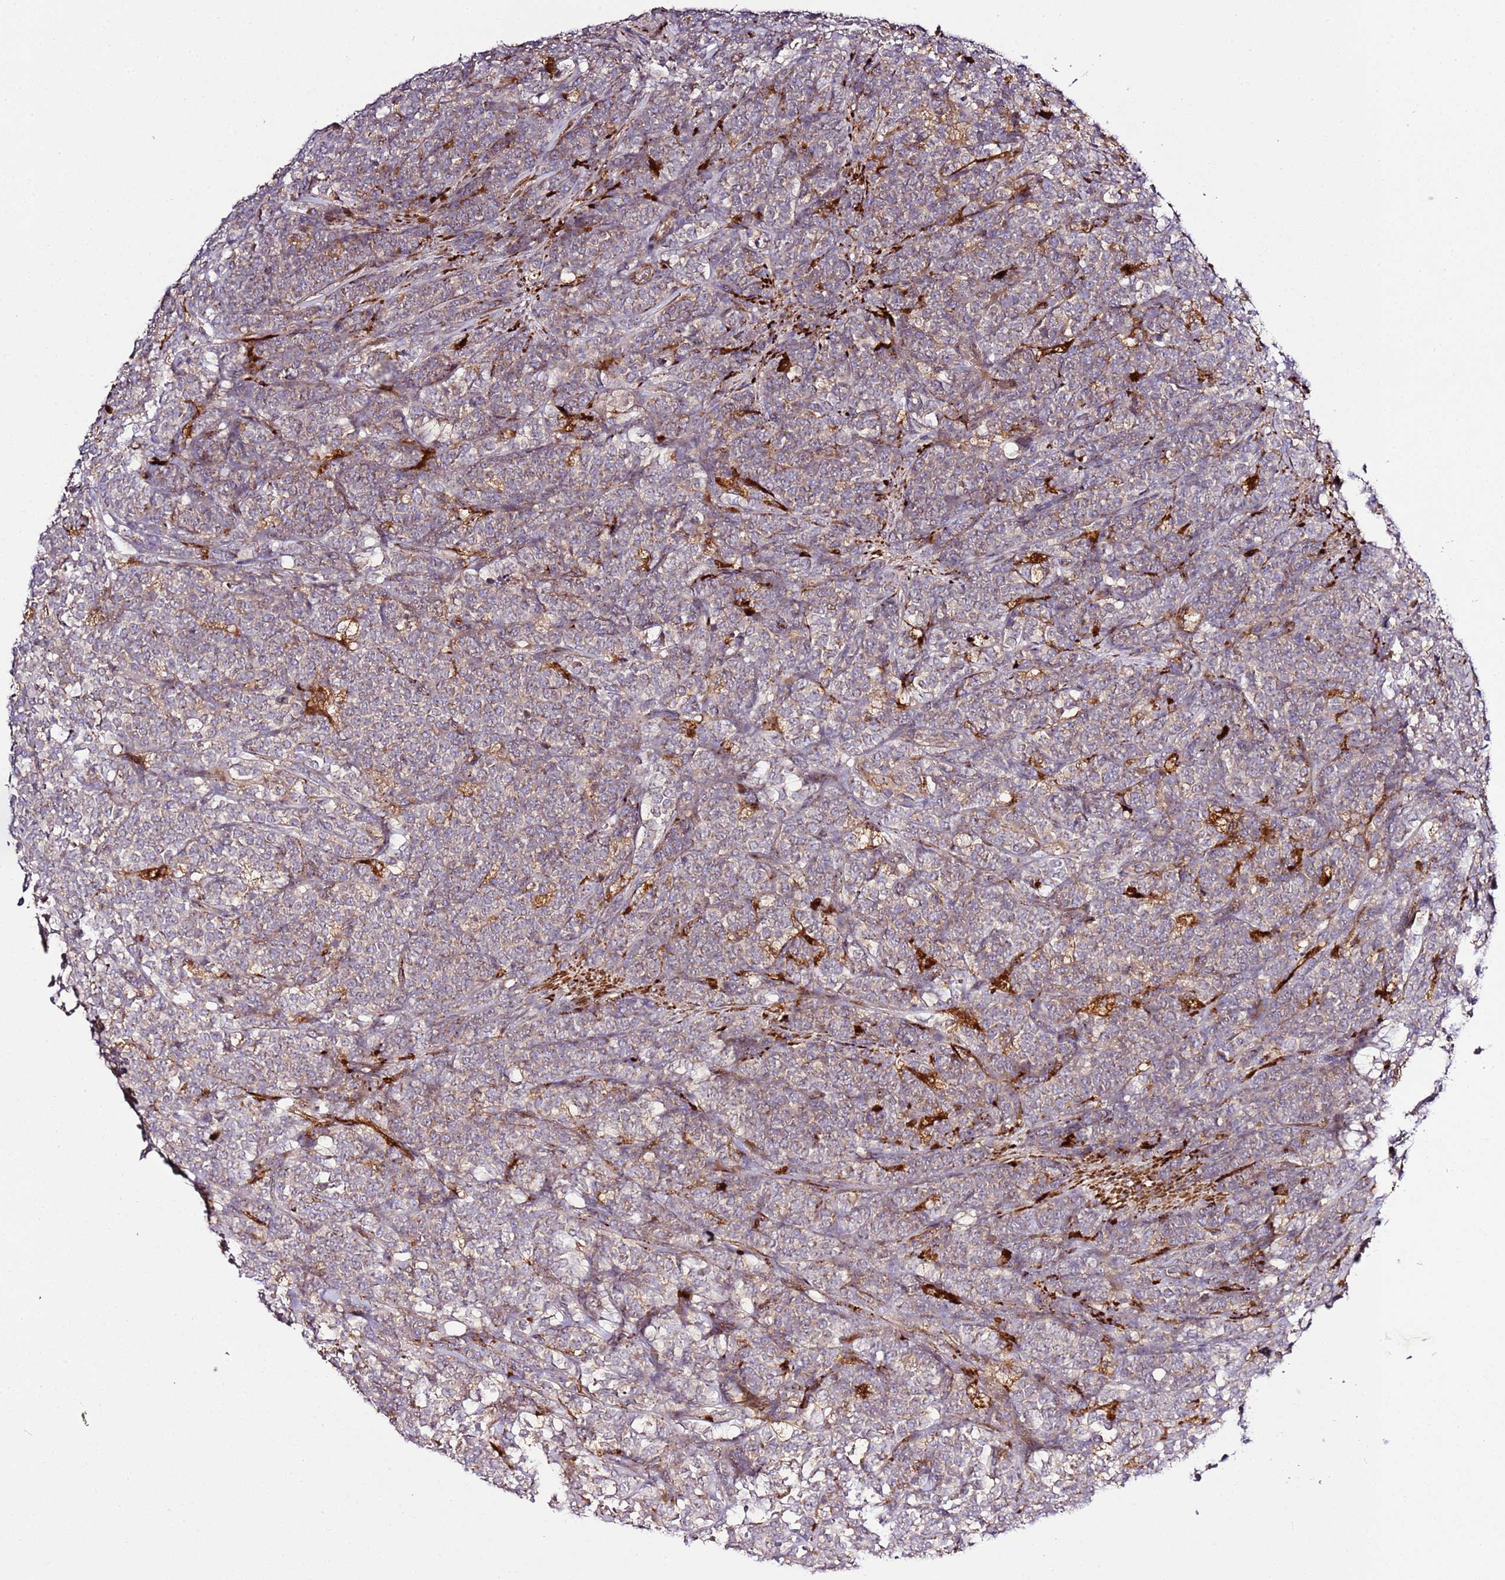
{"staining": {"intensity": "weak", "quantity": ">75%", "location": "cytoplasmic/membranous"}, "tissue": "lymphoma", "cell_type": "Tumor cells", "image_type": "cancer", "snomed": [{"axis": "morphology", "description": "Malignant lymphoma, non-Hodgkin's type, High grade"}, {"axis": "topography", "description": "Small intestine"}], "caption": "Immunohistochemistry staining of lymphoma, which reveals low levels of weak cytoplasmic/membranous positivity in about >75% of tumor cells indicating weak cytoplasmic/membranous protein positivity. The staining was performed using DAB (3,3'-diaminobenzidine) (brown) for protein detection and nuclei were counterstained in hematoxylin (blue).", "gene": "PVRIG", "patient": {"sex": "male", "age": 8}}